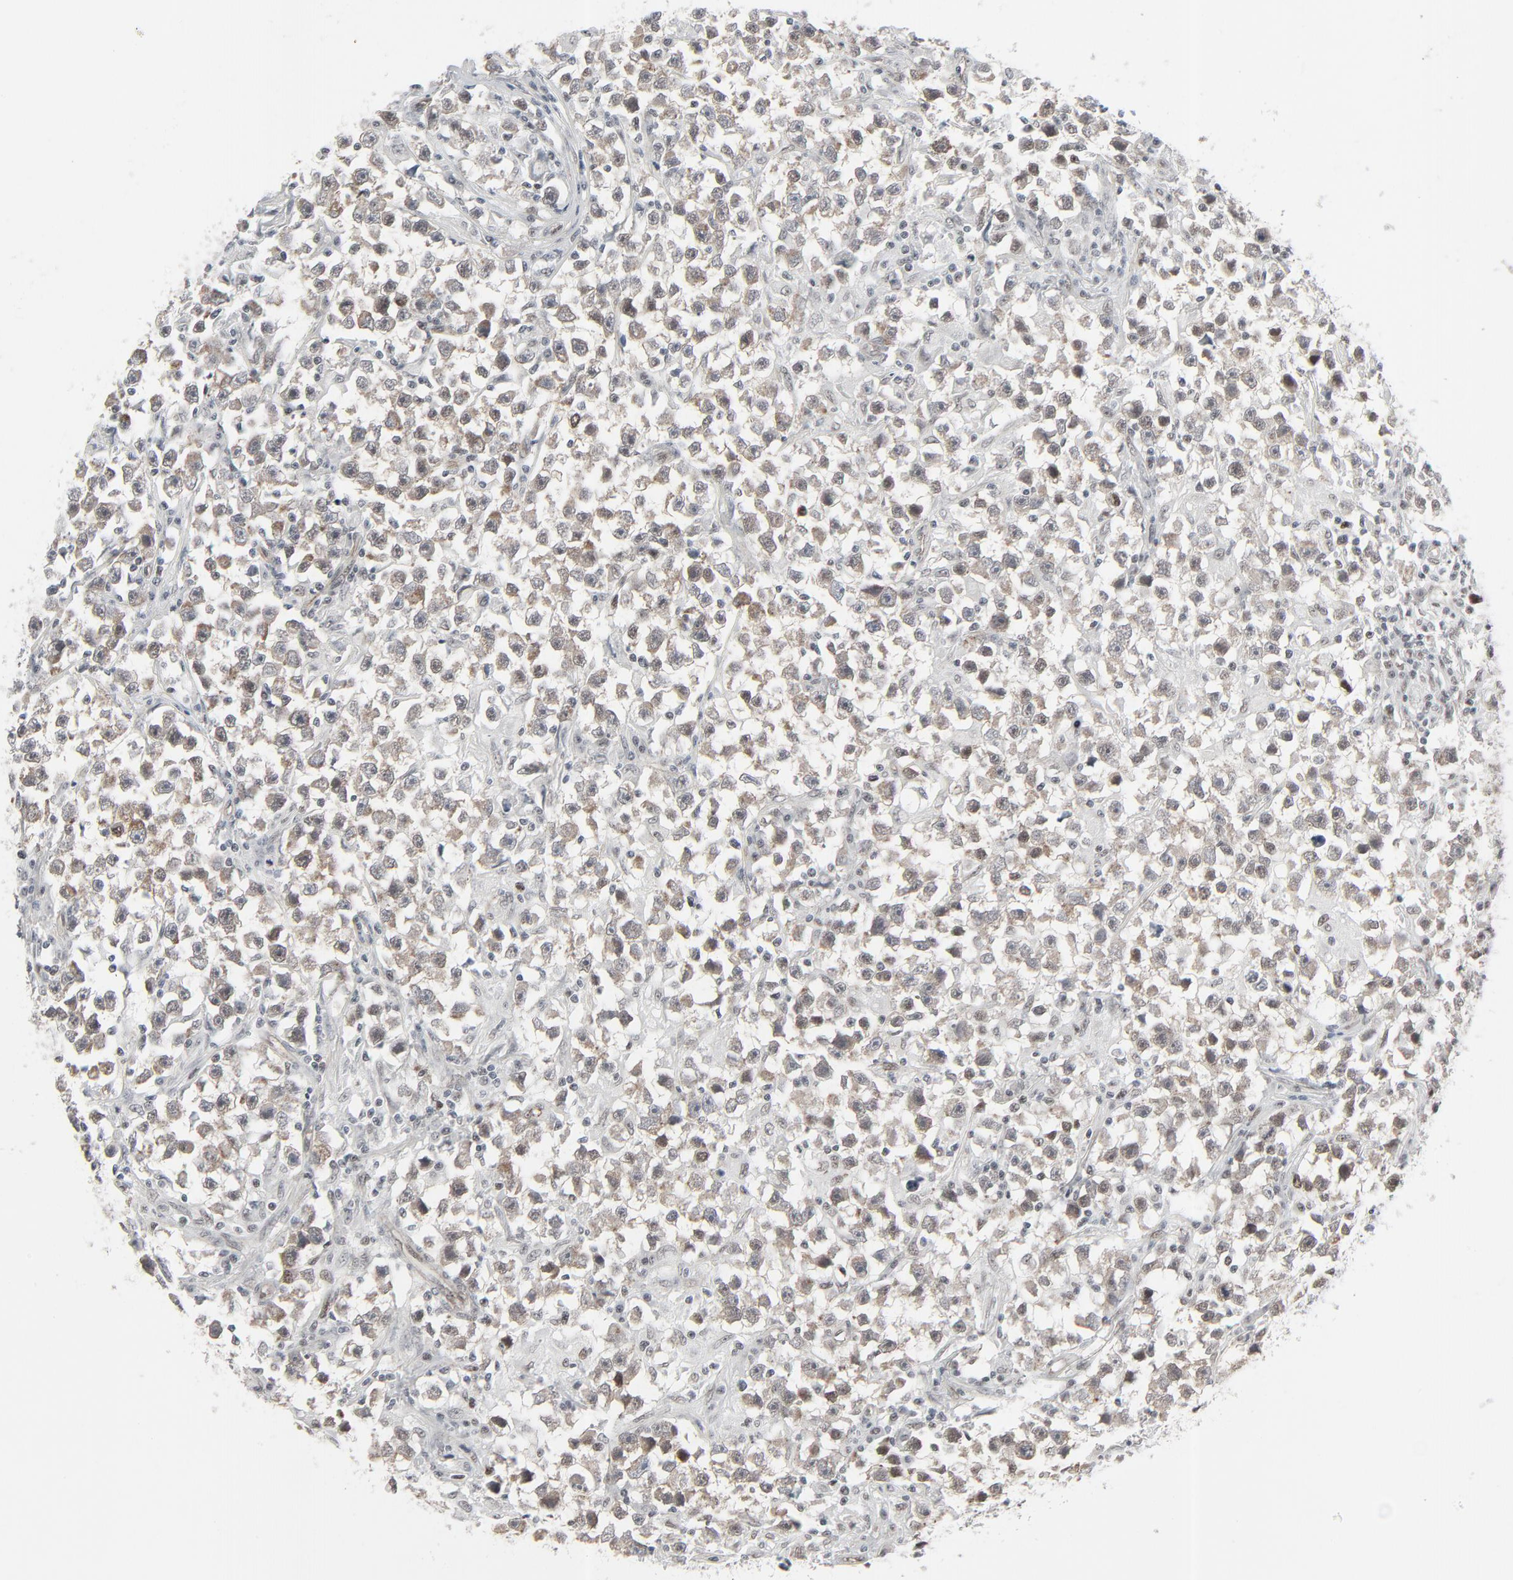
{"staining": {"intensity": "moderate", "quantity": "25%-75%", "location": "cytoplasmic/membranous,nuclear"}, "tissue": "testis cancer", "cell_type": "Tumor cells", "image_type": "cancer", "snomed": [{"axis": "morphology", "description": "Seminoma, NOS"}, {"axis": "topography", "description": "Testis"}], "caption": "Seminoma (testis) stained with a brown dye exhibits moderate cytoplasmic/membranous and nuclear positive positivity in approximately 25%-75% of tumor cells.", "gene": "FBXO28", "patient": {"sex": "male", "age": 33}}